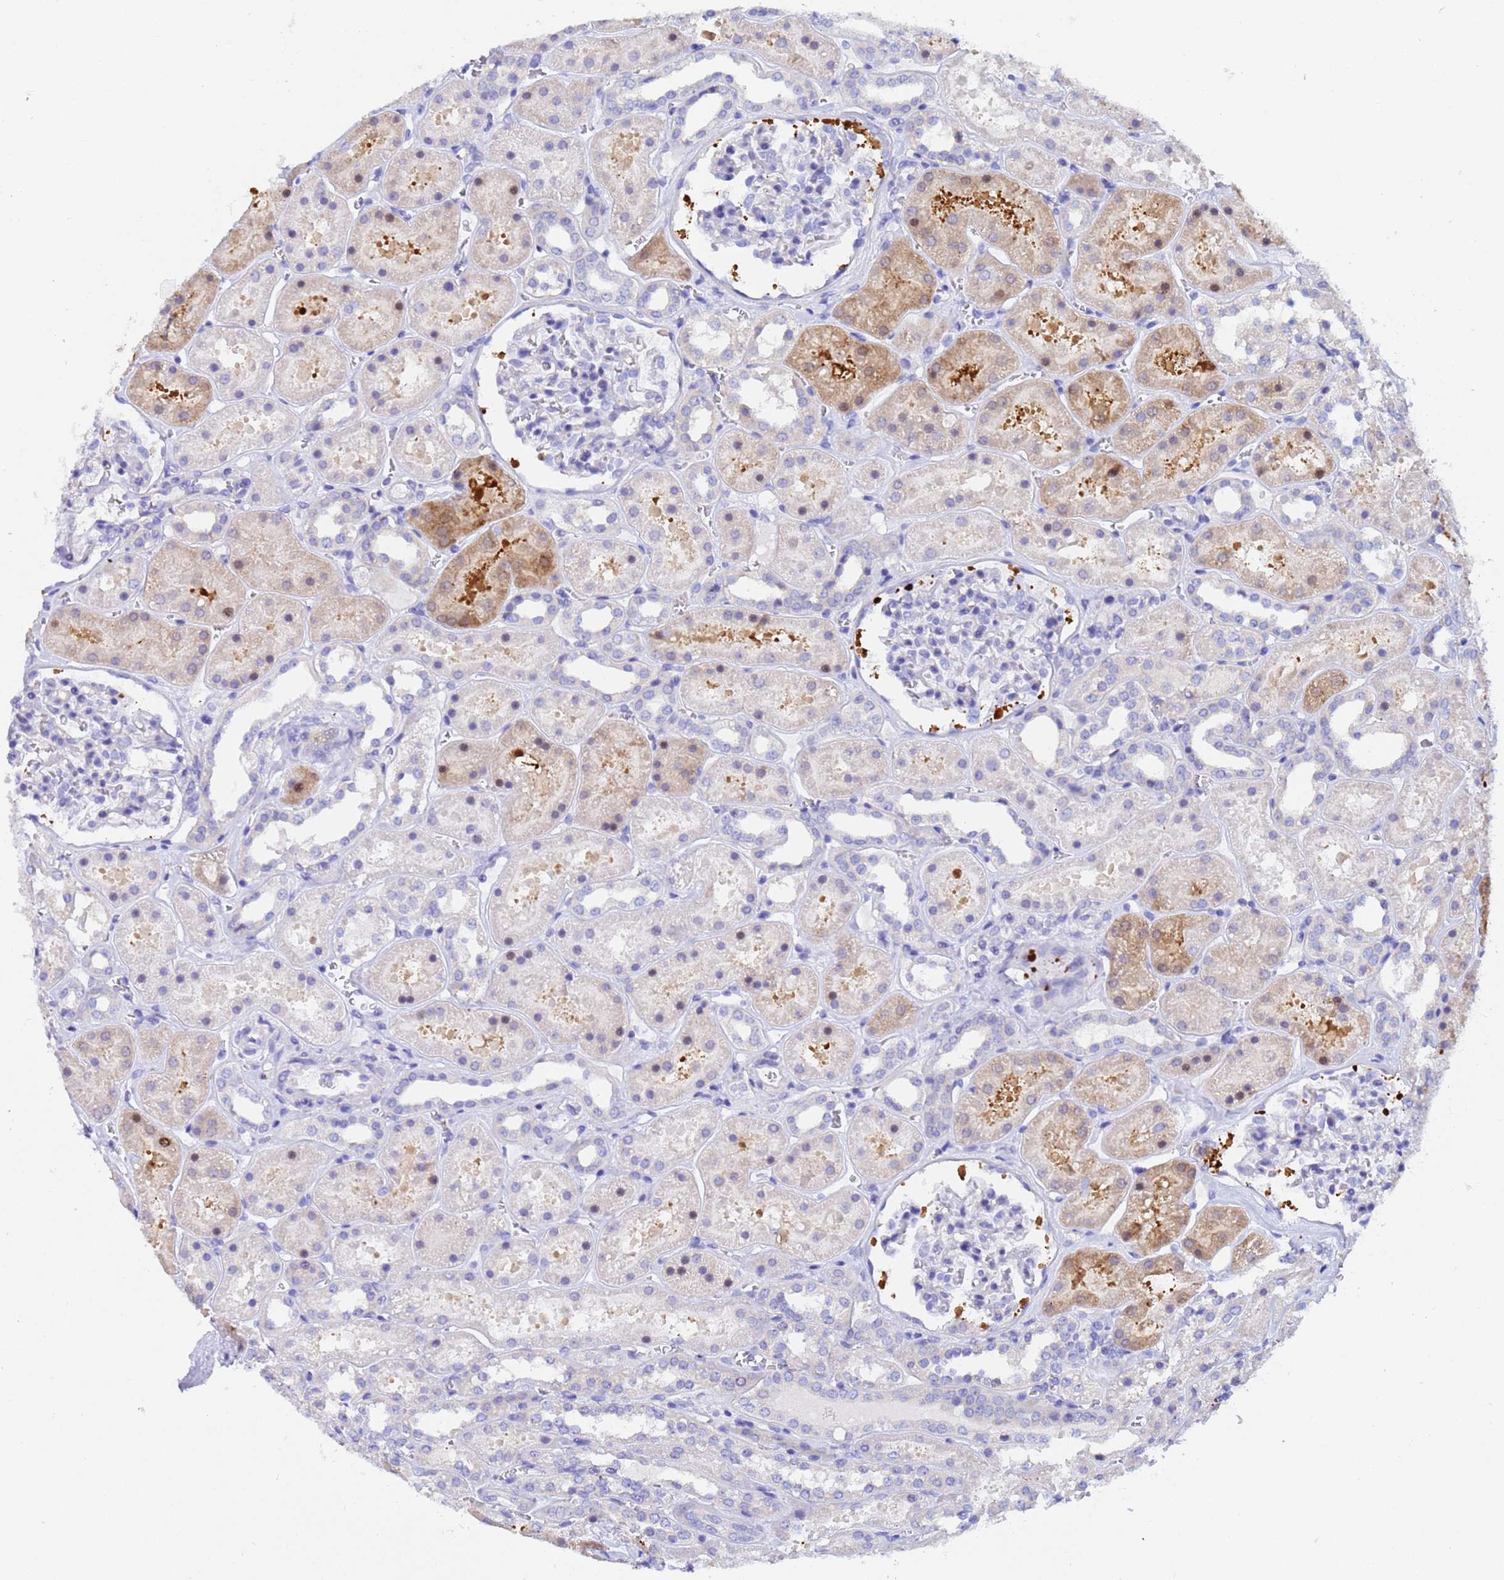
{"staining": {"intensity": "negative", "quantity": "none", "location": "none"}, "tissue": "kidney", "cell_type": "Cells in glomeruli", "image_type": "normal", "snomed": [{"axis": "morphology", "description": "Normal tissue, NOS"}, {"axis": "topography", "description": "Kidney"}], "caption": "DAB (3,3'-diaminobenzidine) immunohistochemical staining of normal human kidney exhibits no significant expression in cells in glomeruli. (Brightfield microscopy of DAB (3,3'-diaminobenzidine) immunohistochemistry (IHC) at high magnification).", "gene": "UBE2O", "patient": {"sex": "female", "age": 41}}